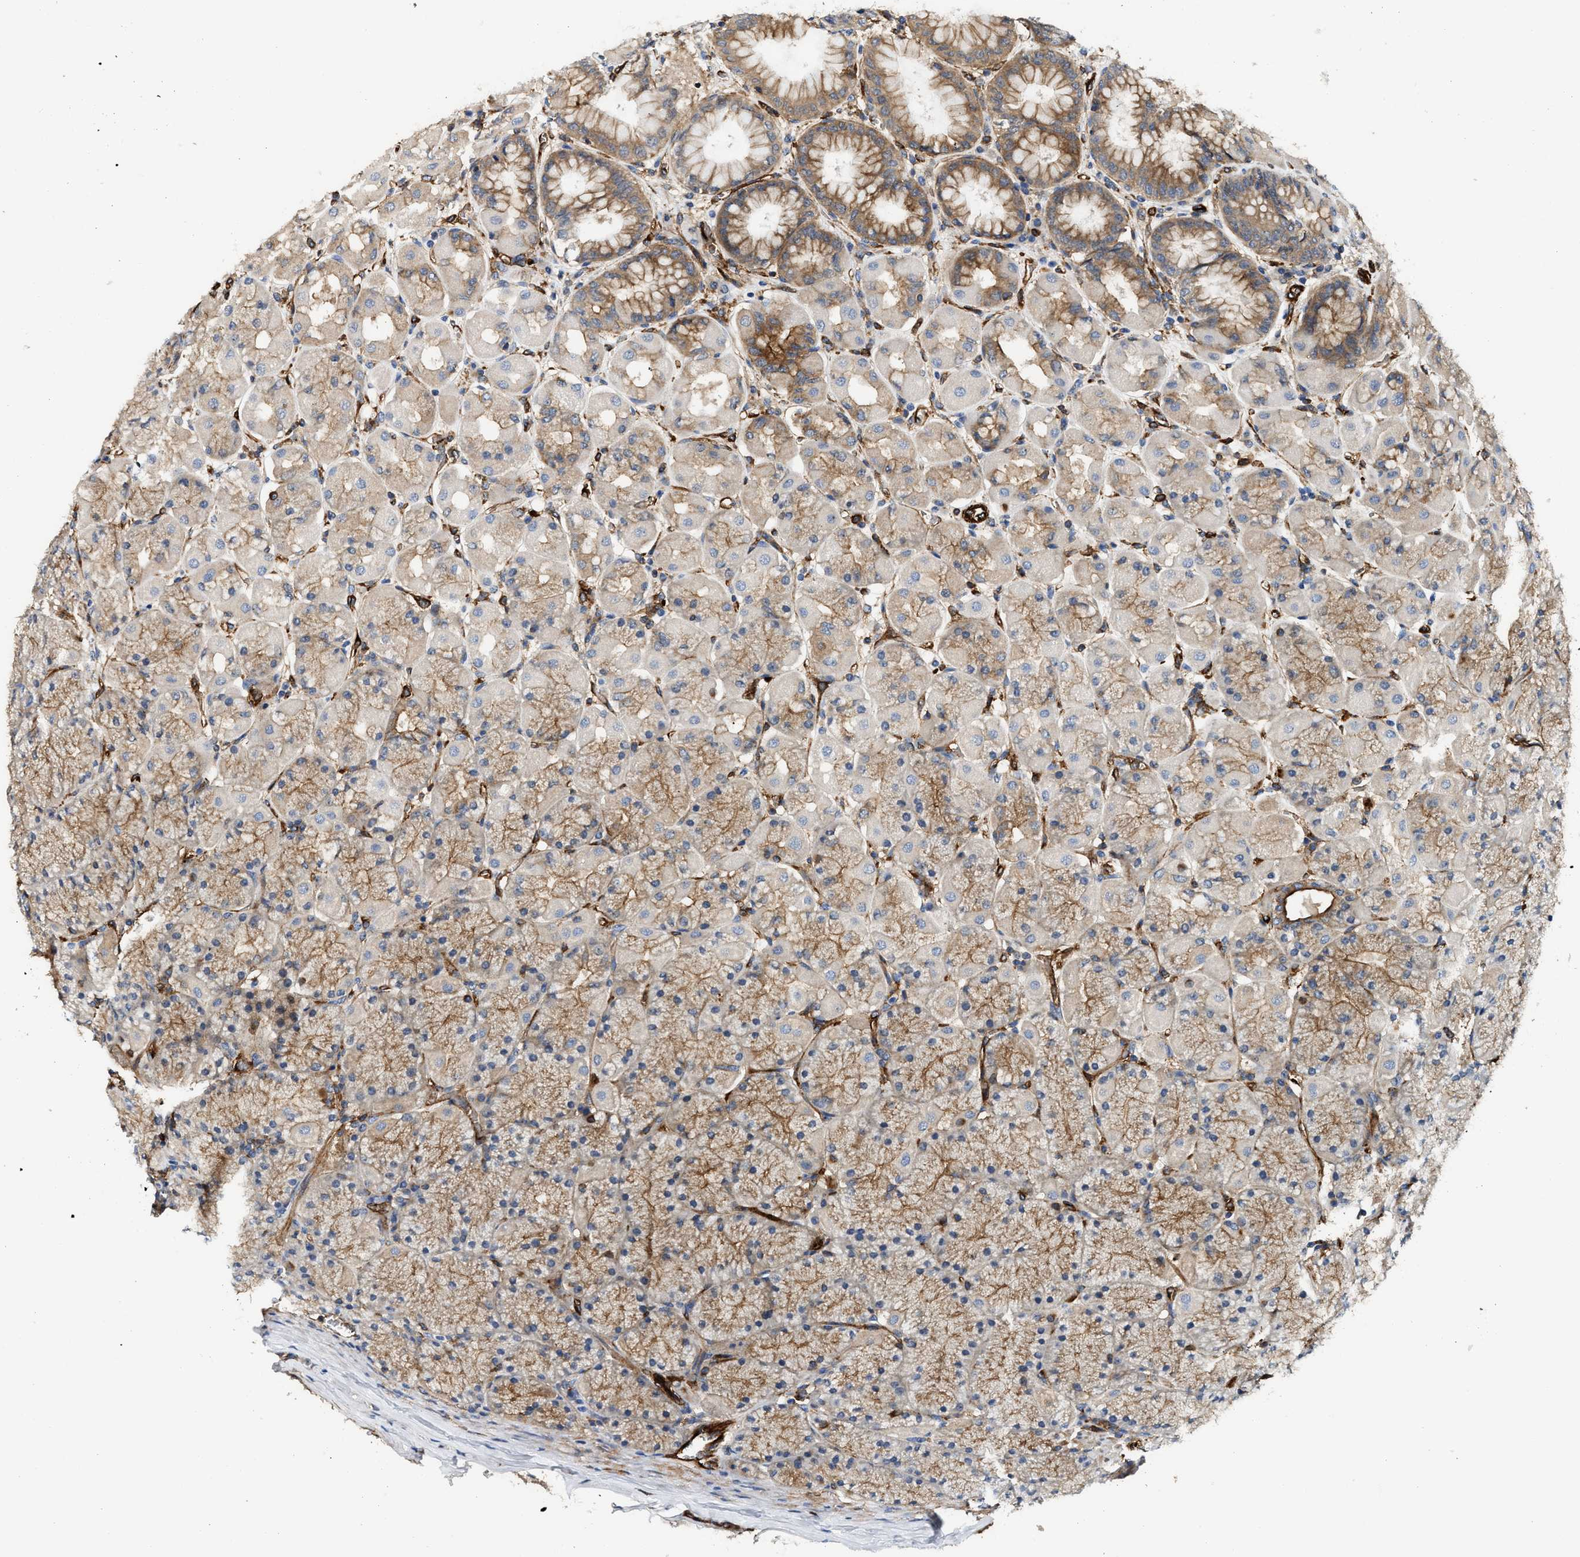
{"staining": {"intensity": "strong", "quantity": "25%-75%", "location": "cytoplasmic/membranous"}, "tissue": "stomach", "cell_type": "Glandular cells", "image_type": "normal", "snomed": [{"axis": "morphology", "description": "Normal tissue, NOS"}, {"axis": "topography", "description": "Stomach, upper"}], "caption": "This is an image of immunohistochemistry (IHC) staining of benign stomach, which shows strong expression in the cytoplasmic/membranous of glandular cells.", "gene": "HIP1", "patient": {"sex": "female", "age": 56}}